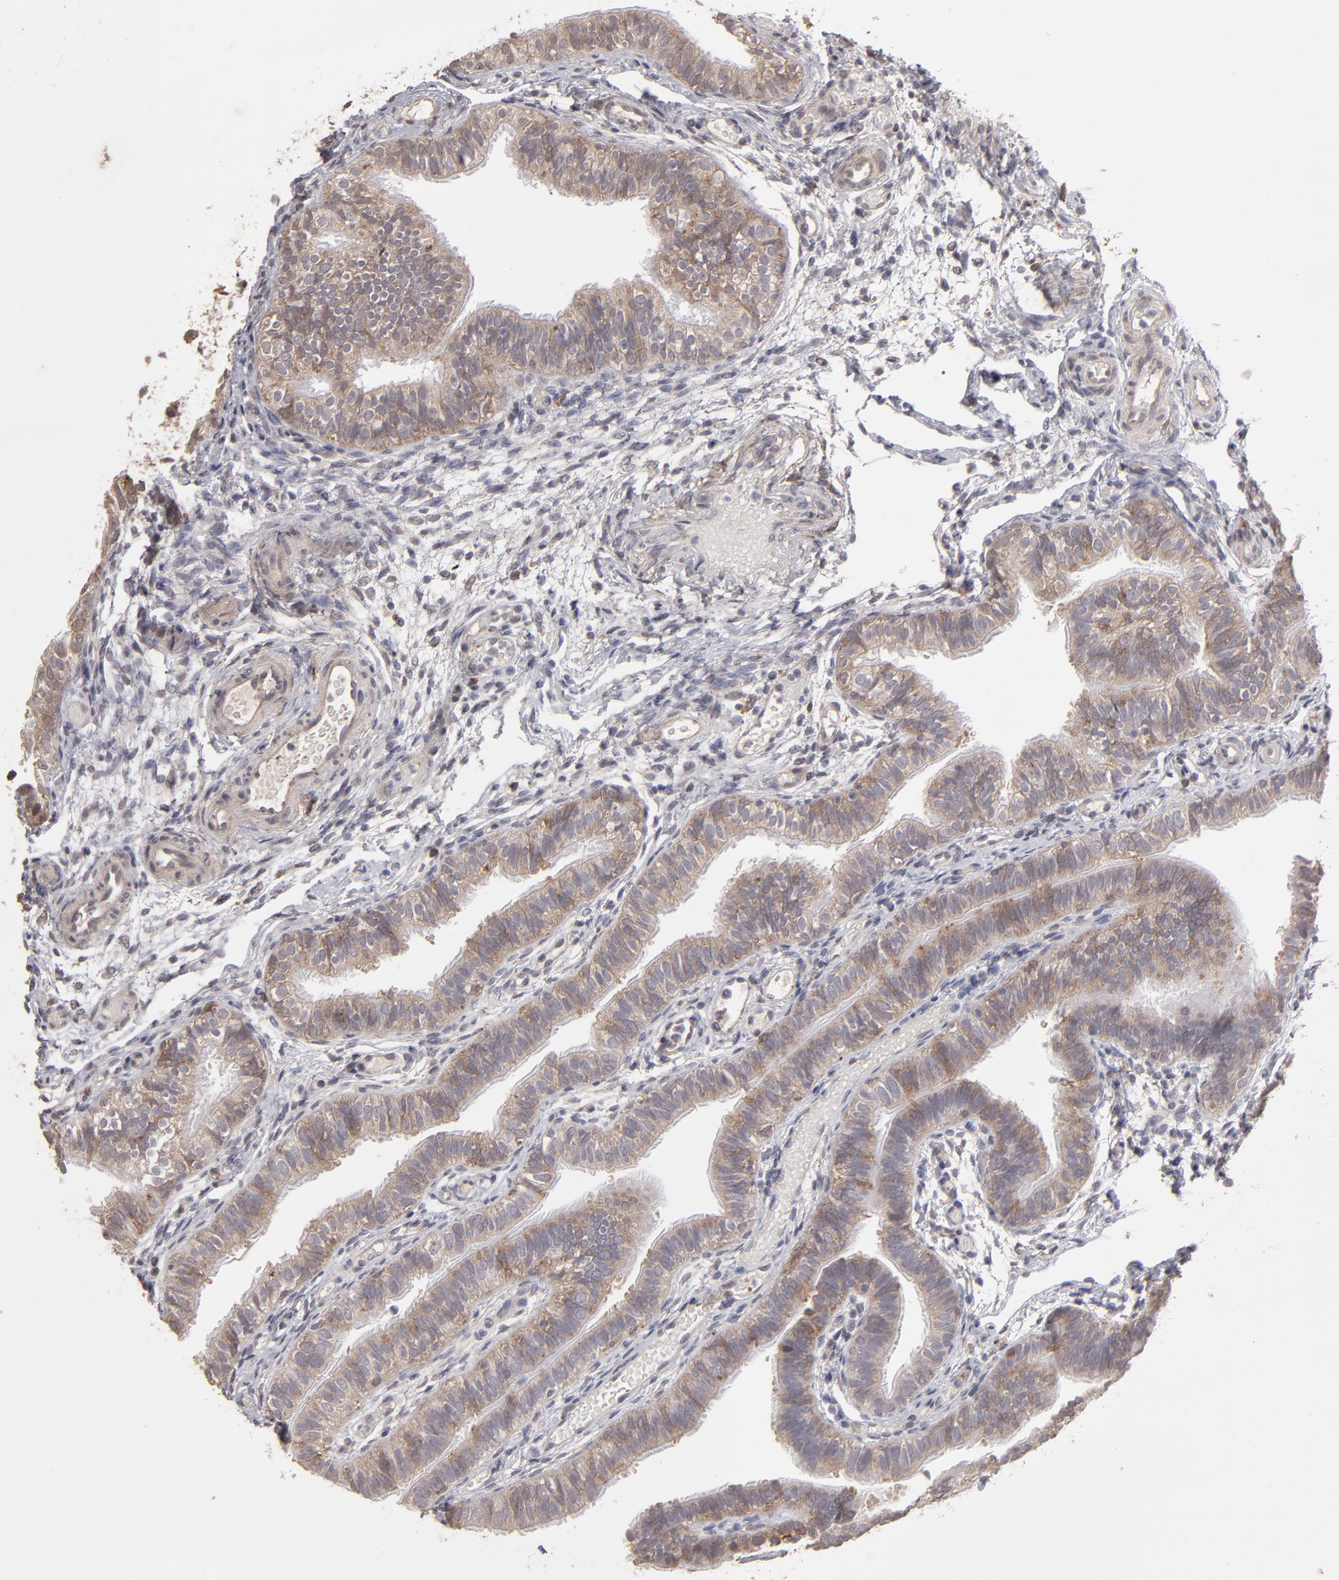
{"staining": {"intensity": "weak", "quantity": ">75%", "location": "cytoplasmic/membranous"}, "tissue": "fallopian tube", "cell_type": "Glandular cells", "image_type": "normal", "snomed": [{"axis": "morphology", "description": "Normal tissue, NOS"}, {"axis": "morphology", "description": "Dermoid, NOS"}, {"axis": "topography", "description": "Fallopian tube"}], "caption": "This image shows normal fallopian tube stained with IHC to label a protein in brown. The cytoplasmic/membranous of glandular cells show weak positivity for the protein. Nuclei are counter-stained blue.", "gene": "ITGB5", "patient": {"sex": "female", "age": 33}}